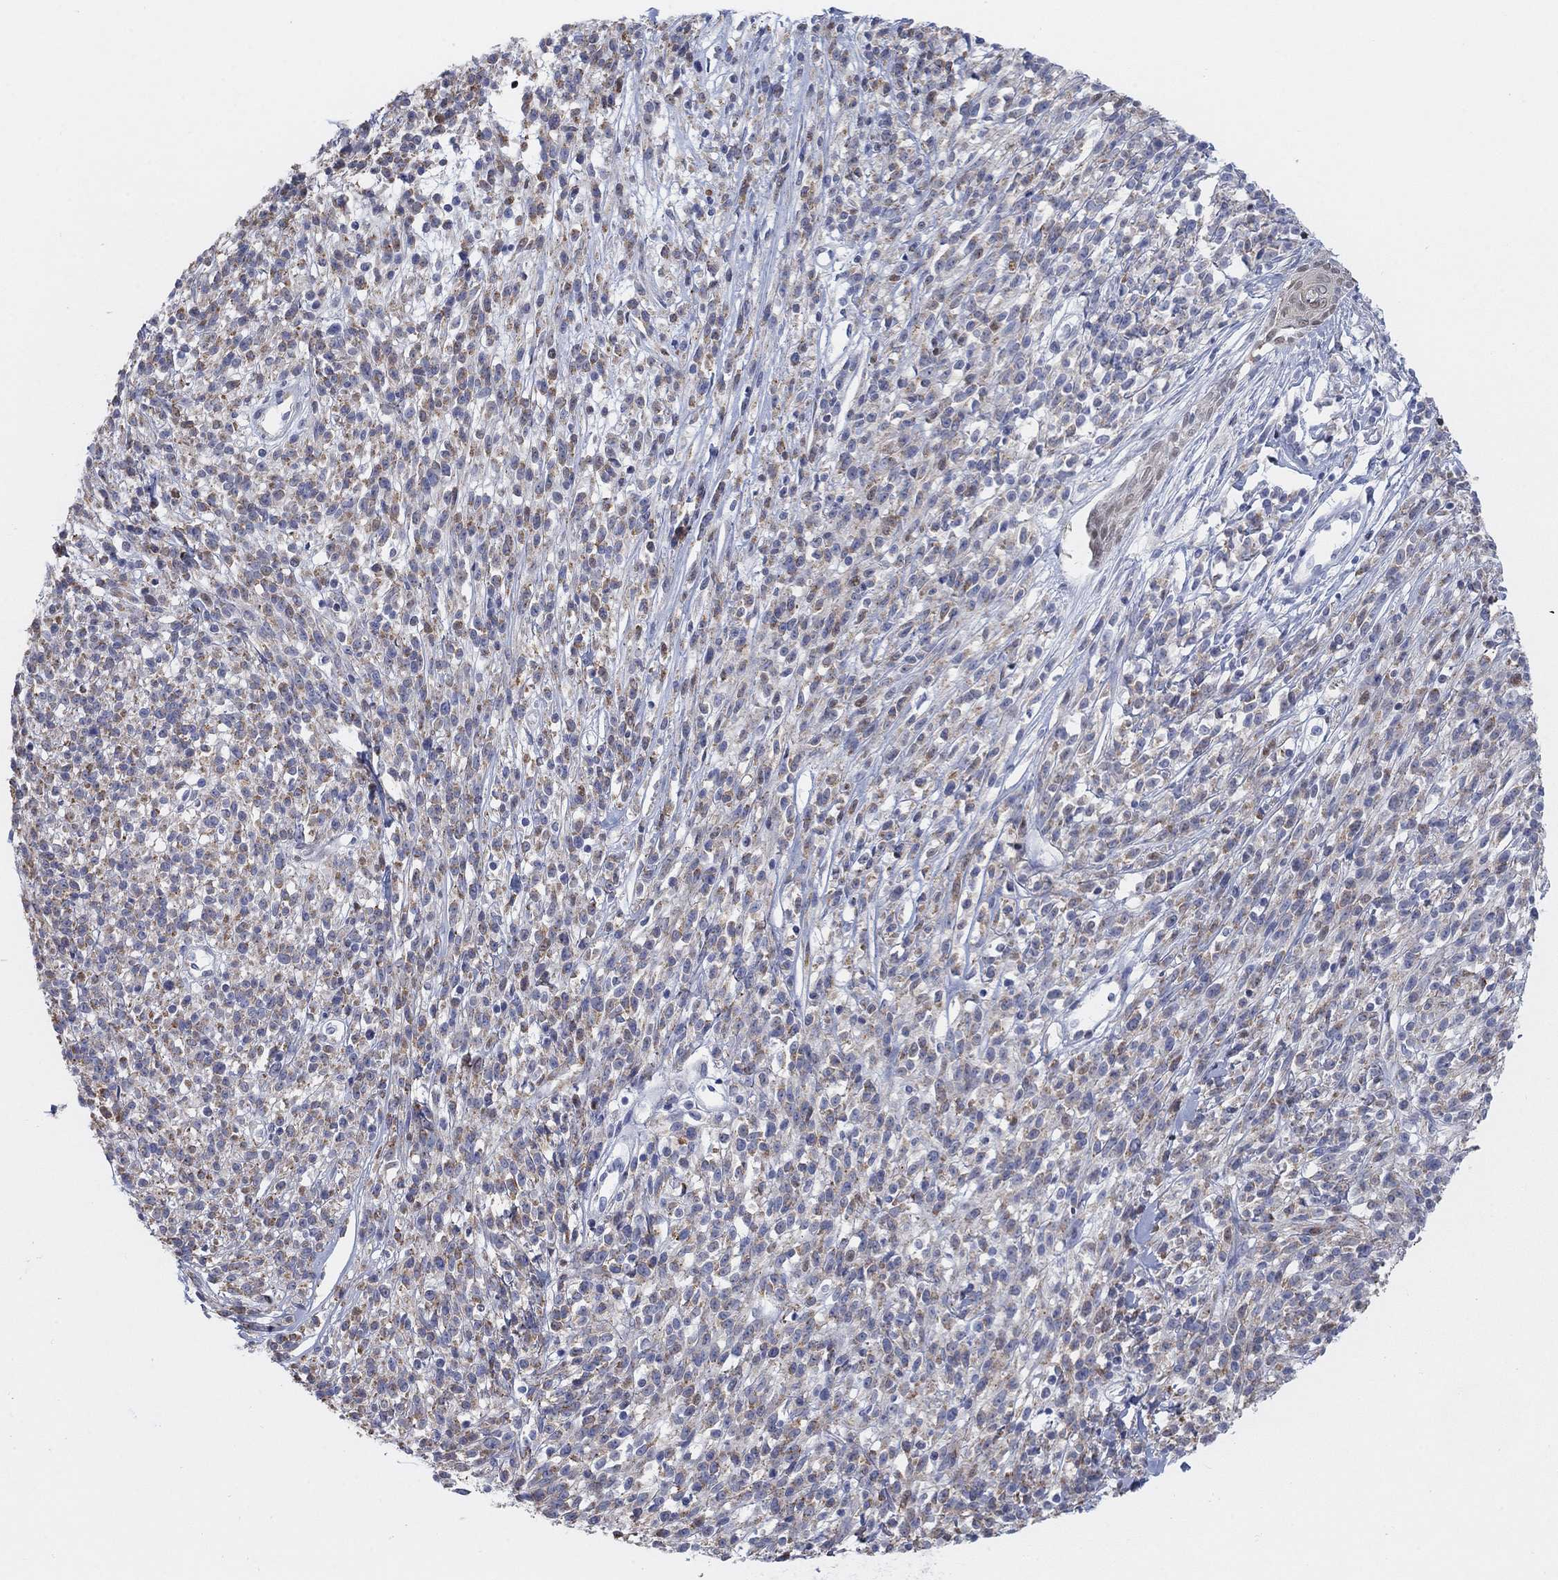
{"staining": {"intensity": "moderate", "quantity": "25%-75%", "location": "cytoplasmic/membranous"}, "tissue": "melanoma", "cell_type": "Tumor cells", "image_type": "cancer", "snomed": [{"axis": "morphology", "description": "Malignant melanoma, NOS"}, {"axis": "topography", "description": "Skin"}, {"axis": "topography", "description": "Skin of trunk"}], "caption": "Tumor cells demonstrate medium levels of moderate cytoplasmic/membranous staining in approximately 25%-75% of cells in human malignant melanoma.", "gene": "MYO3A", "patient": {"sex": "male", "age": 74}}